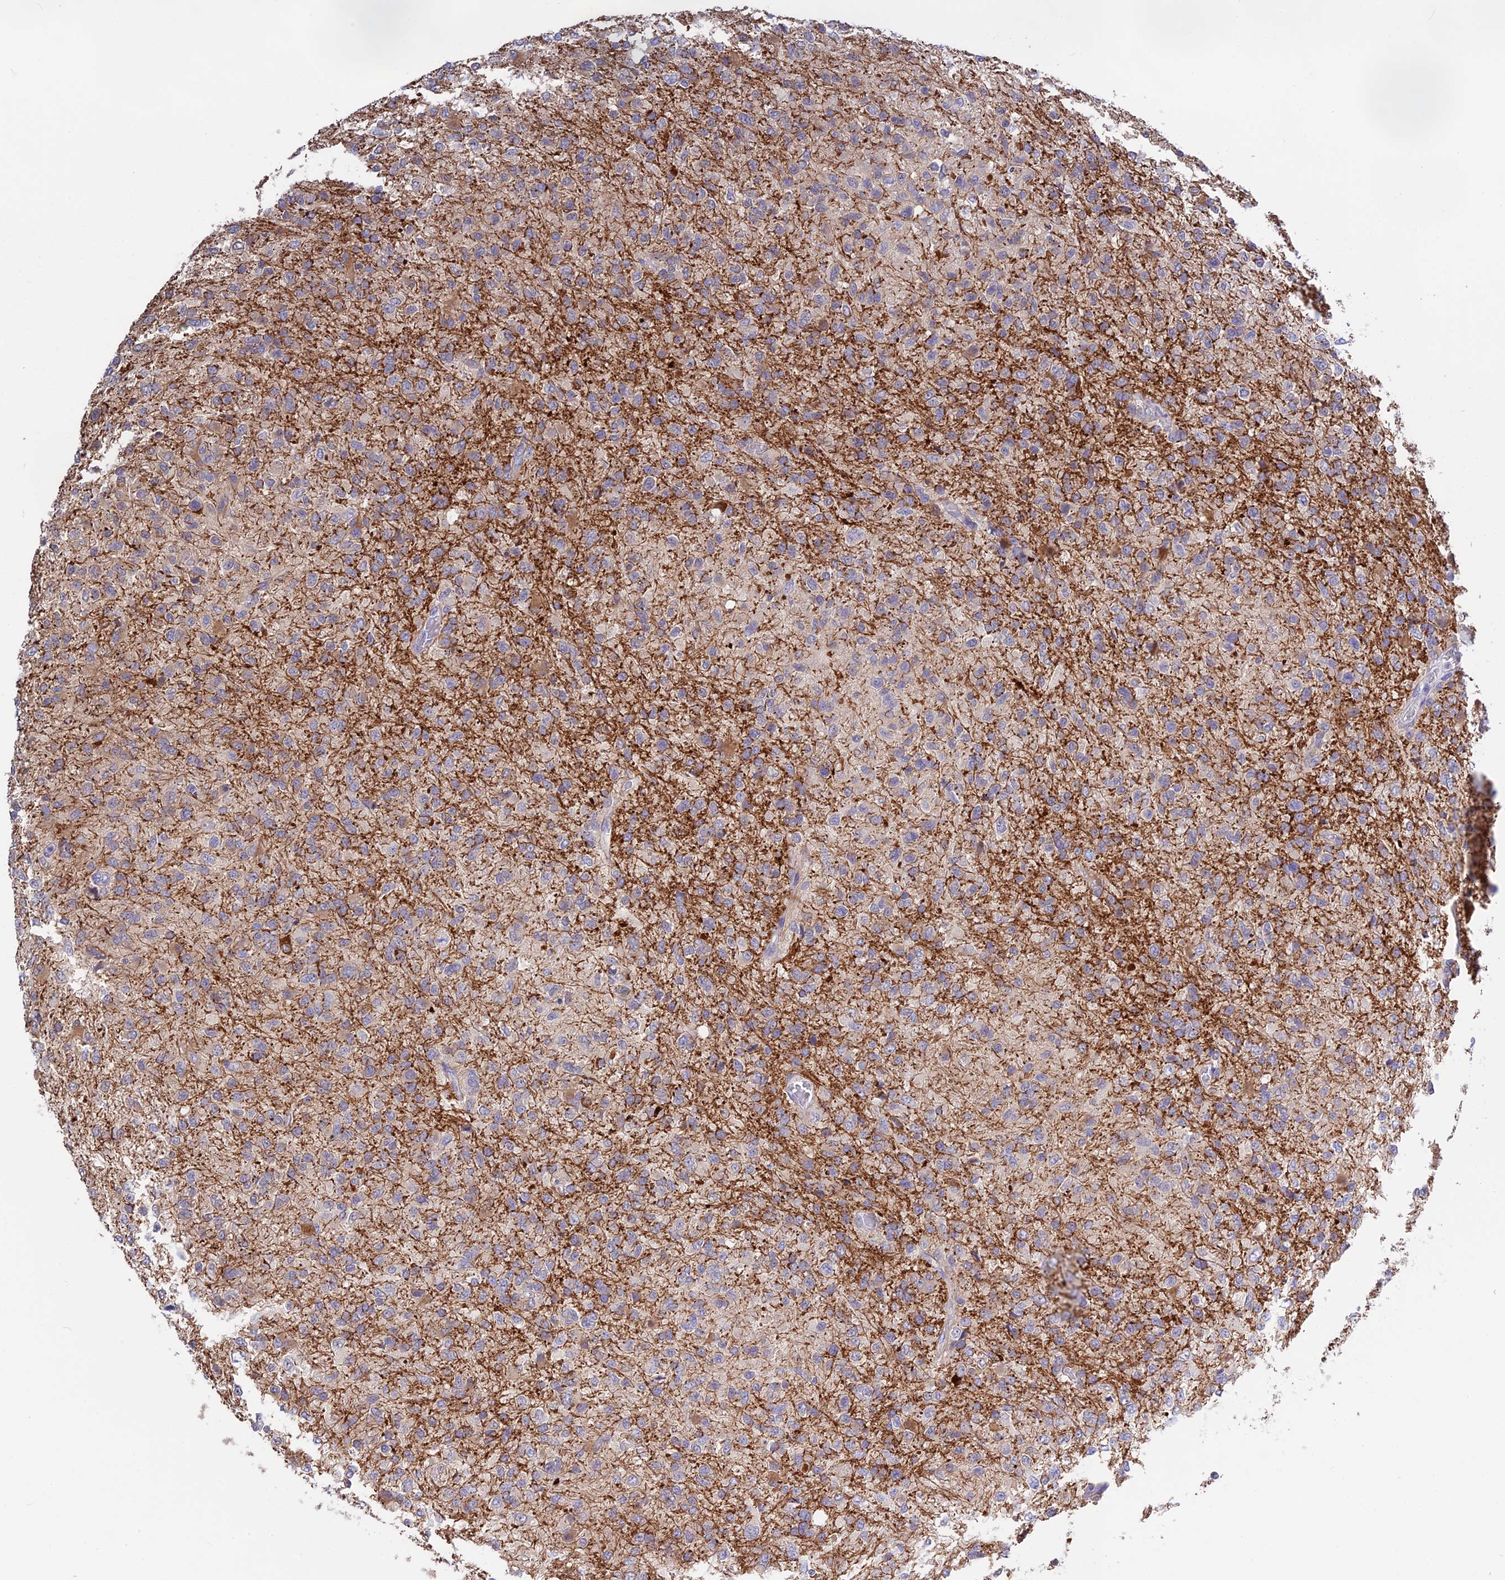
{"staining": {"intensity": "weak", "quantity": "<25%", "location": "cytoplasmic/membranous"}, "tissue": "glioma", "cell_type": "Tumor cells", "image_type": "cancer", "snomed": [{"axis": "morphology", "description": "Glioma, malignant, High grade"}, {"axis": "topography", "description": "Brain"}], "caption": "A photomicrograph of human glioma is negative for staining in tumor cells. The staining is performed using DAB brown chromogen with nuclei counter-stained in using hematoxylin.", "gene": "SNAP91", "patient": {"sex": "female", "age": 74}}